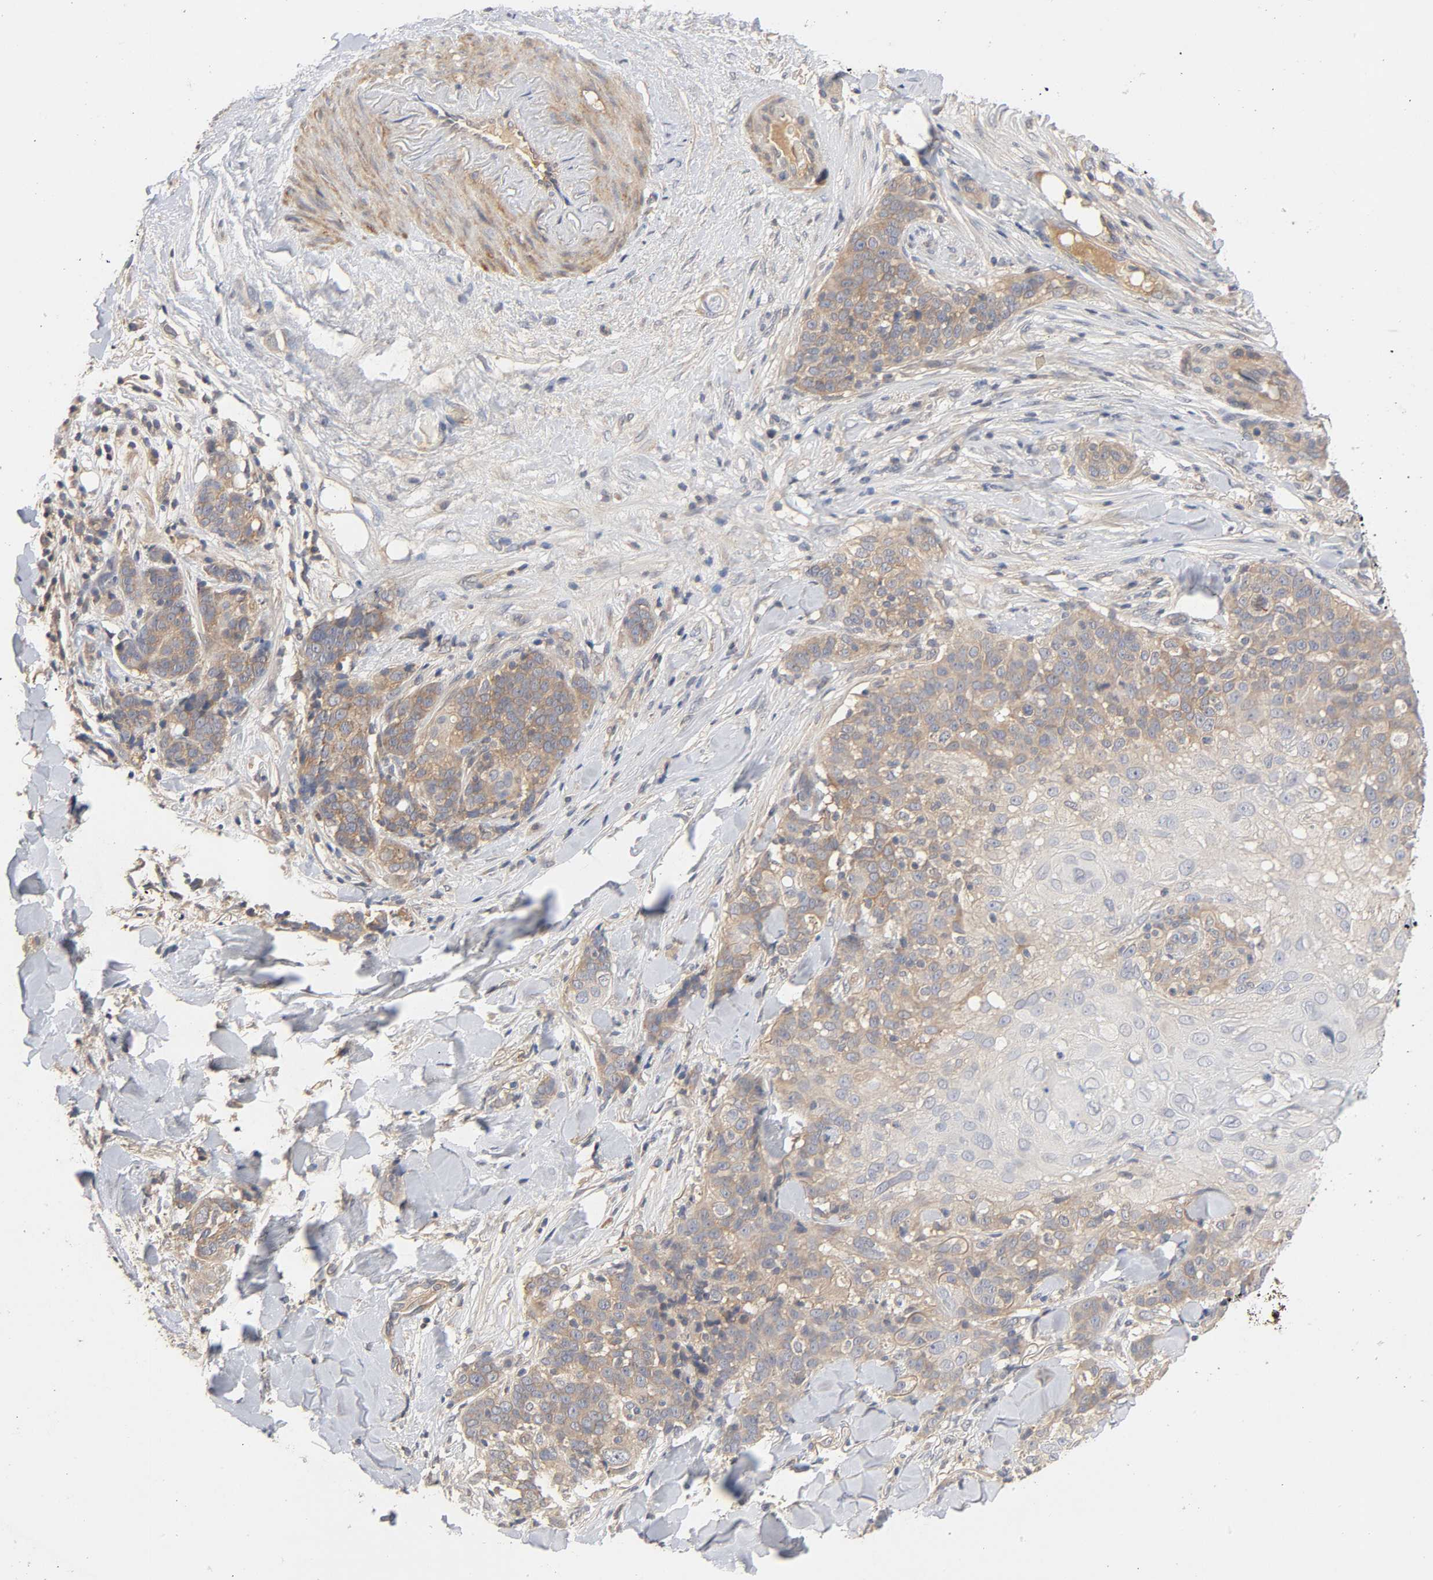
{"staining": {"intensity": "moderate", "quantity": "25%-75%", "location": "cytoplasmic/membranous"}, "tissue": "skin cancer", "cell_type": "Tumor cells", "image_type": "cancer", "snomed": [{"axis": "morphology", "description": "Normal tissue, NOS"}, {"axis": "morphology", "description": "Squamous cell carcinoma, NOS"}, {"axis": "topography", "description": "Skin"}], "caption": "Skin squamous cell carcinoma stained with a brown dye shows moderate cytoplasmic/membranous positive positivity in about 25%-75% of tumor cells.", "gene": "CPB2", "patient": {"sex": "female", "age": 83}}